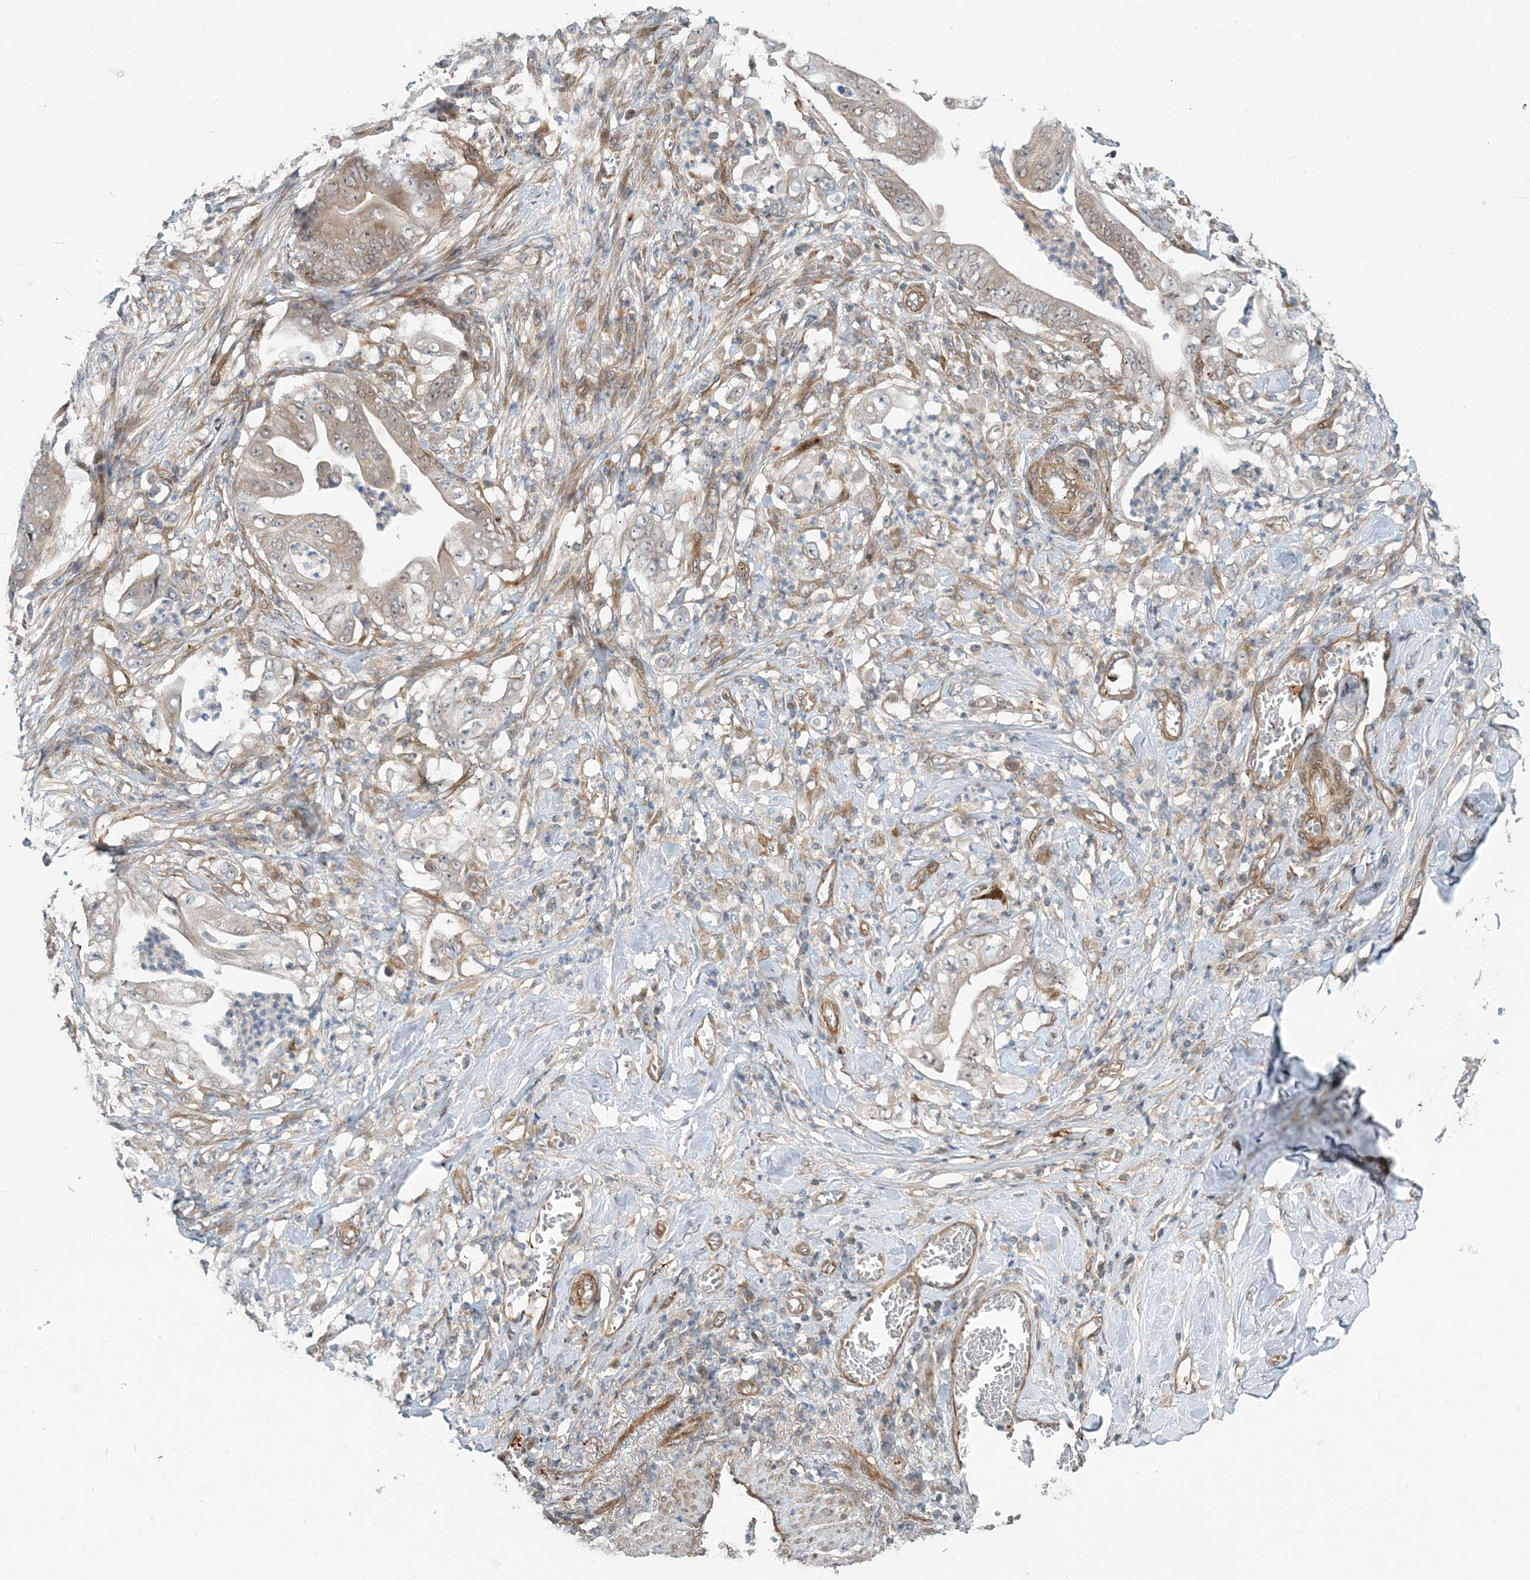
{"staining": {"intensity": "weak", "quantity": "25%-75%", "location": "cytoplasmic/membranous"}, "tissue": "stomach cancer", "cell_type": "Tumor cells", "image_type": "cancer", "snomed": [{"axis": "morphology", "description": "Adenocarcinoma, NOS"}, {"axis": "topography", "description": "Stomach"}], "caption": "Immunohistochemistry (IHC) (DAB) staining of human stomach adenocarcinoma displays weak cytoplasmic/membranous protein staining in about 25%-75% of tumor cells.", "gene": "GEMIN5", "patient": {"sex": "female", "age": 73}}